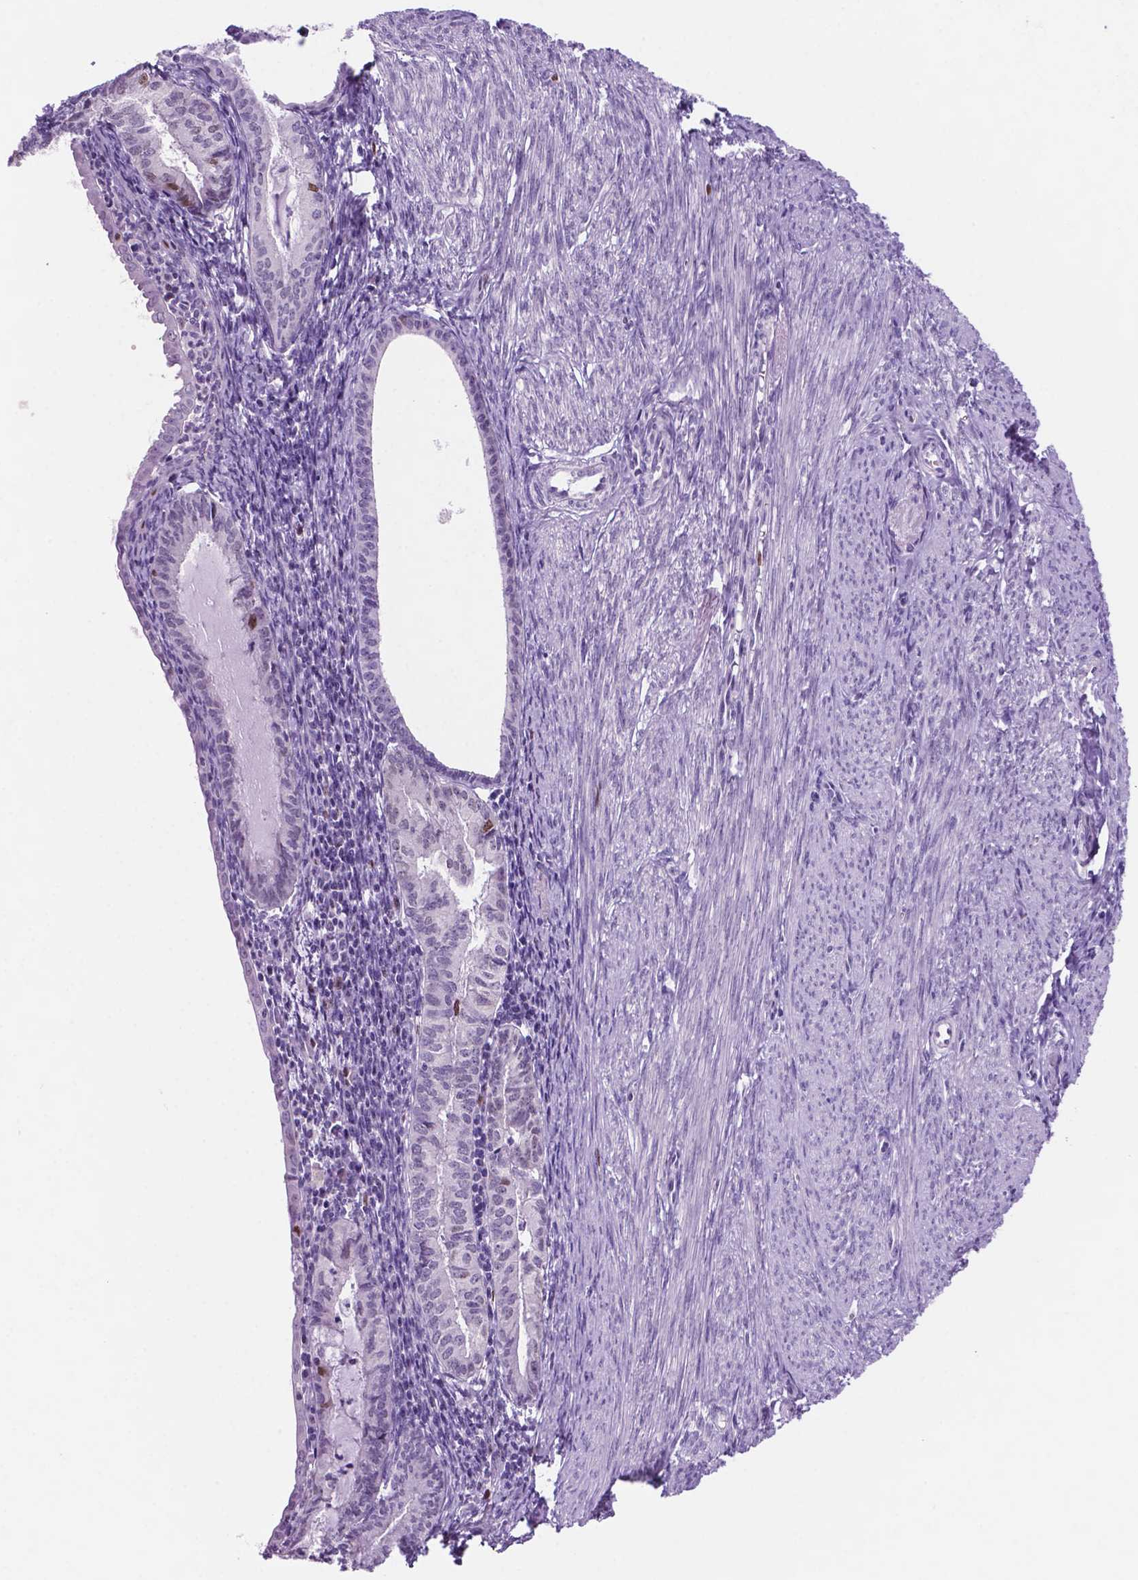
{"staining": {"intensity": "moderate", "quantity": "<25%", "location": "nuclear"}, "tissue": "endometrial cancer", "cell_type": "Tumor cells", "image_type": "cancer", "snomed": [{"axis": "morphology", "description": "Carcinoma, NOS"}, {"axis": "topography", "description": "Endometrium"}], "caption": "Immunohistochemistry (IHC) (DAB (3,3'-diaminobenzidine)) staining of carcinoma (endometrial) displays moderate nuclear protein staining in about <25% of tumor cells.", "gene": "NCAPH2", "patient": {"sex": "female", "age": 62}}